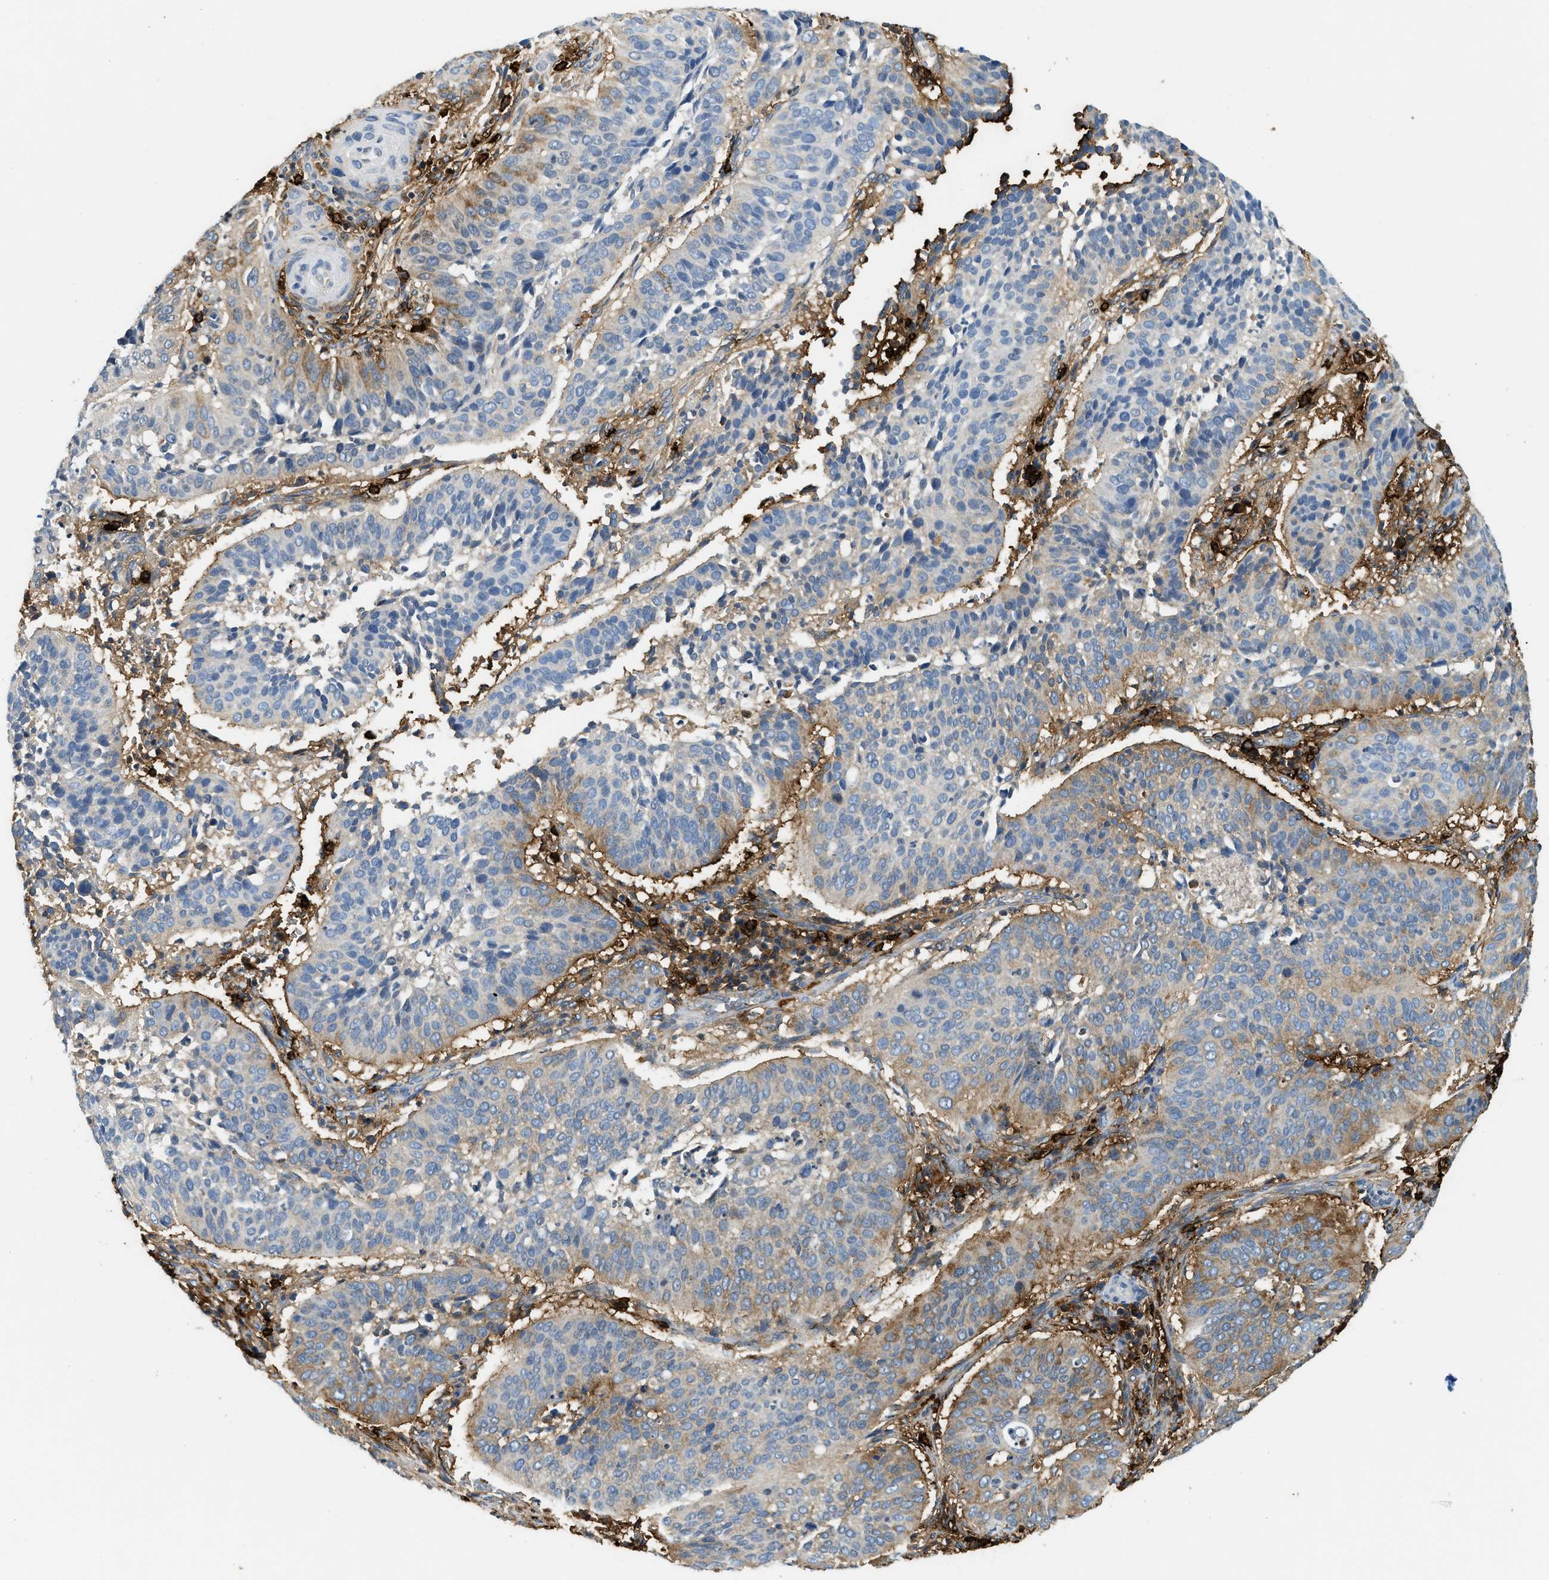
{"staining": {"intensity": "moderate", "quantity": "<25%", "location": "cytoplasmic/membranous"}, "tissue": "cervical cancer", "cell_type": "Tumor cells", "image_type": "cancer", "snomed": [{"axis": "morphology", "description": "Normal tissue, NOS"}, {"axis": "morphology", "description": "Squamous cell carcinoma, NOS"}, {"axis": "topography", "description": "Cervix"}], "caption": "Human squamous cell carcinoma (cervical) stained with a brown dye exhibits moderate cytoplasmic/membranous positive expression in approximately <25% of tumor cells.", "gene": "TPSAB1", "patient": {"sex": "female", "age": 39}}